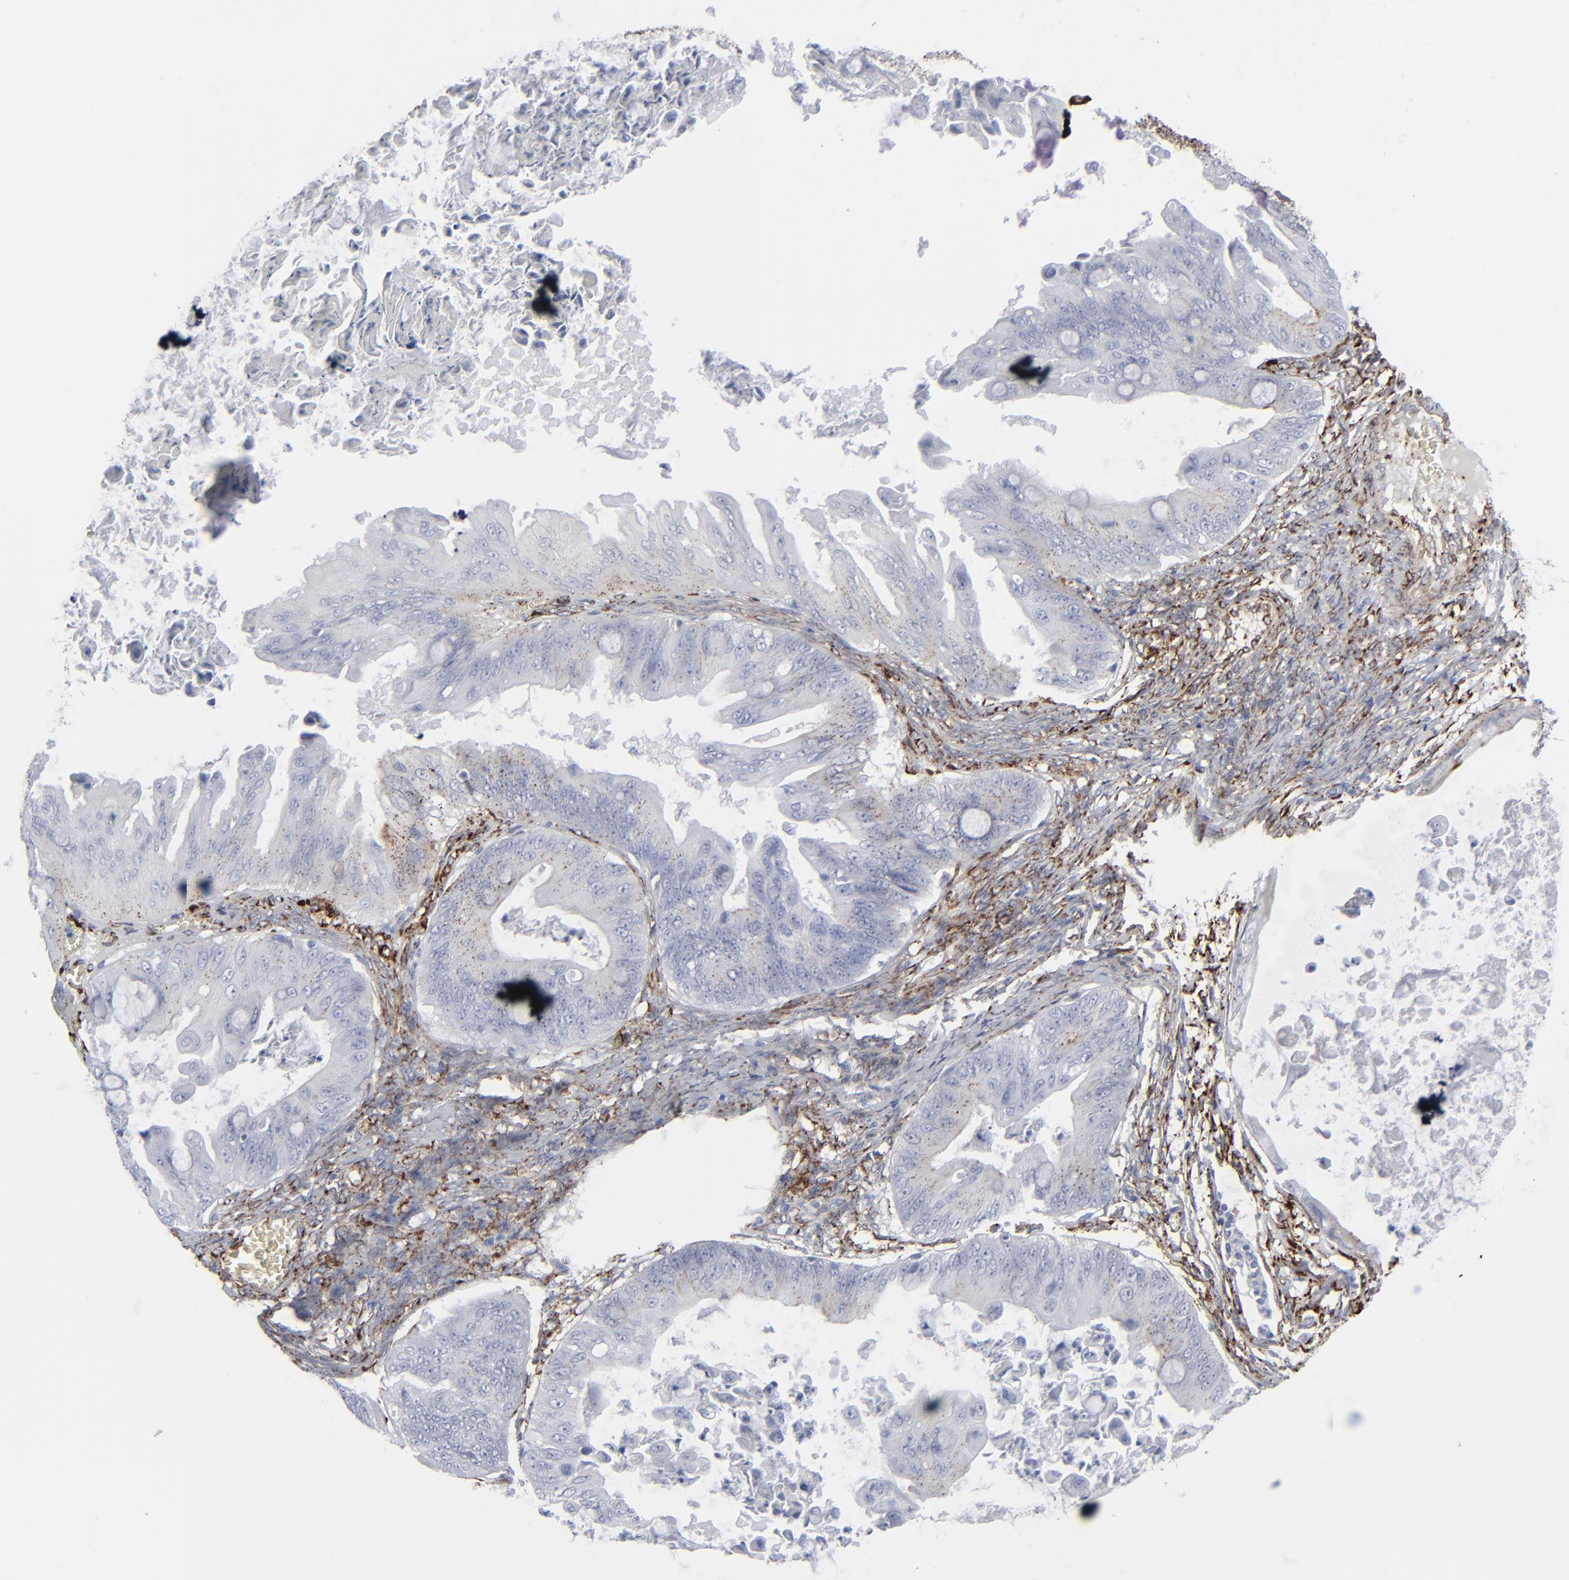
{"staining": {"intensity": "negative", "quantity": "none", "location": "none"}, "tissue": "ovarian cancer", "cell_type": "Tumor cells", "image_type": "cancer", "snomed": [{"axis": "morphology", "description": "Cystadenocarcinoma, mucinous, NOS"}, {"axis": "topography", "description": "Ovary"}], "caption": "There is no significant expression in tumor cells of mucinous cystadenocarcinoma (ovarian).", "gene": "SPARC", "patient": {"sex": "female", "age": 37}}